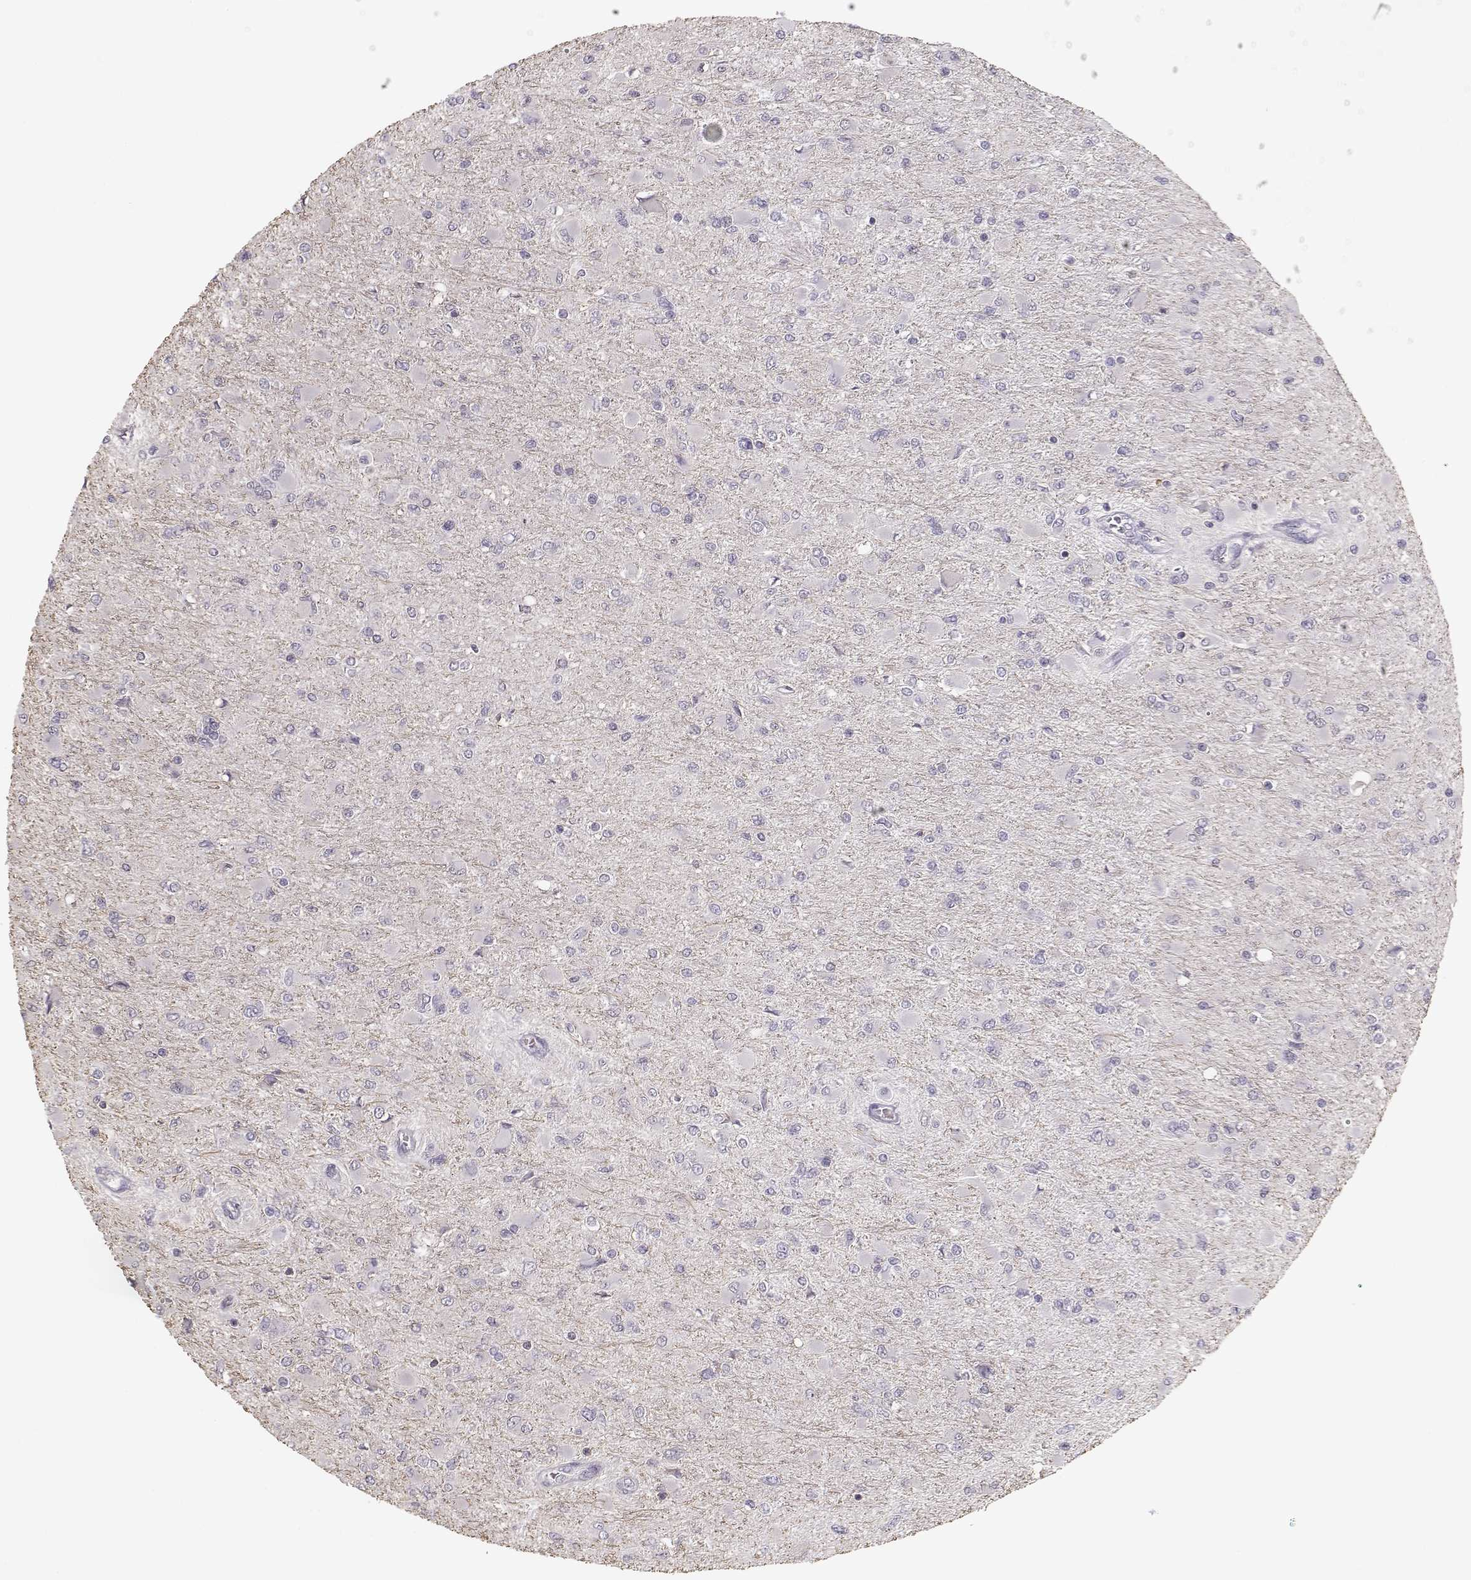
{"staining": {"intensity": "negative", "quantity": "none", "location": "none"}, "tissue": "glioma", "cell_type": "Tumor cells", "image_type": "cancer", "snomed": [{"axis": "morphology", "description": "Glioma, malignant, High grade"}, {"axis": "topography", "description": "Cerebral cortex"}], "caption": "This is an immunohistochemistry (IHC) histopathology image of human malignant glioma (high-grade). There is no positivity in tumor cells.", "gene": "UROC1", "patient": {"sex": "female", "age": 36}}